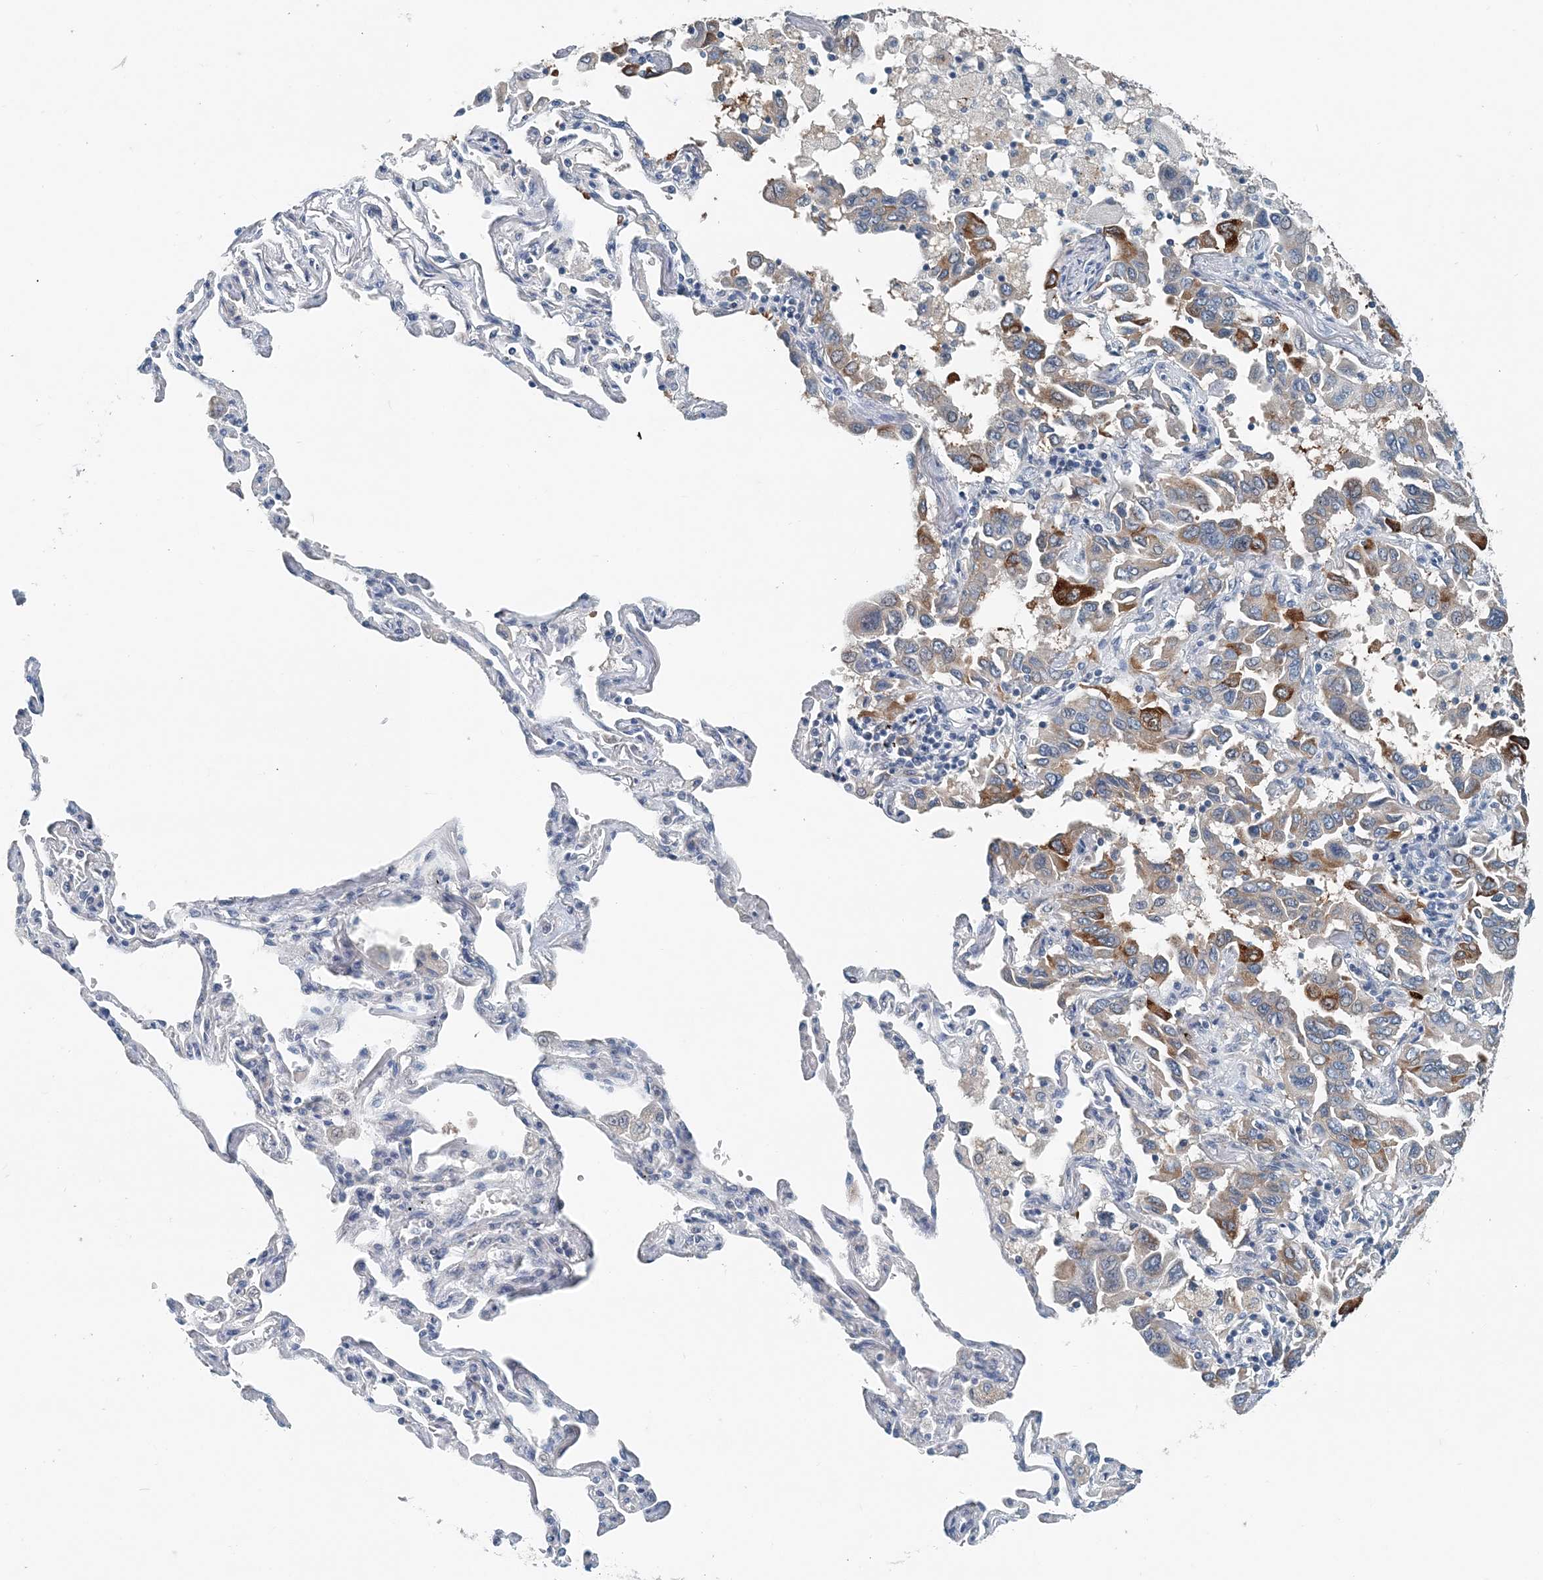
{"staining": {"intensity": "strong", "quantity": "<25%", "location": "cytoplasmic/membranous"}, "tissue": "lung cancer", "cell_type": "Tumor cells", "image_type": "cancer", "snomed": [{"axis": "morphology", "description": "Adenocarcinoma, NOS"}, {"axis": "topography", "description": "Lung"}], "caption": "Lung adenocarcinoma tissue reveals strong cytoplasmic/membranous positivity in approximately <25% of tumor cells, visualized by immunohistochemistry.", "gene": "EEF1A2", "patient": {"sex": "male", "age": 64}}